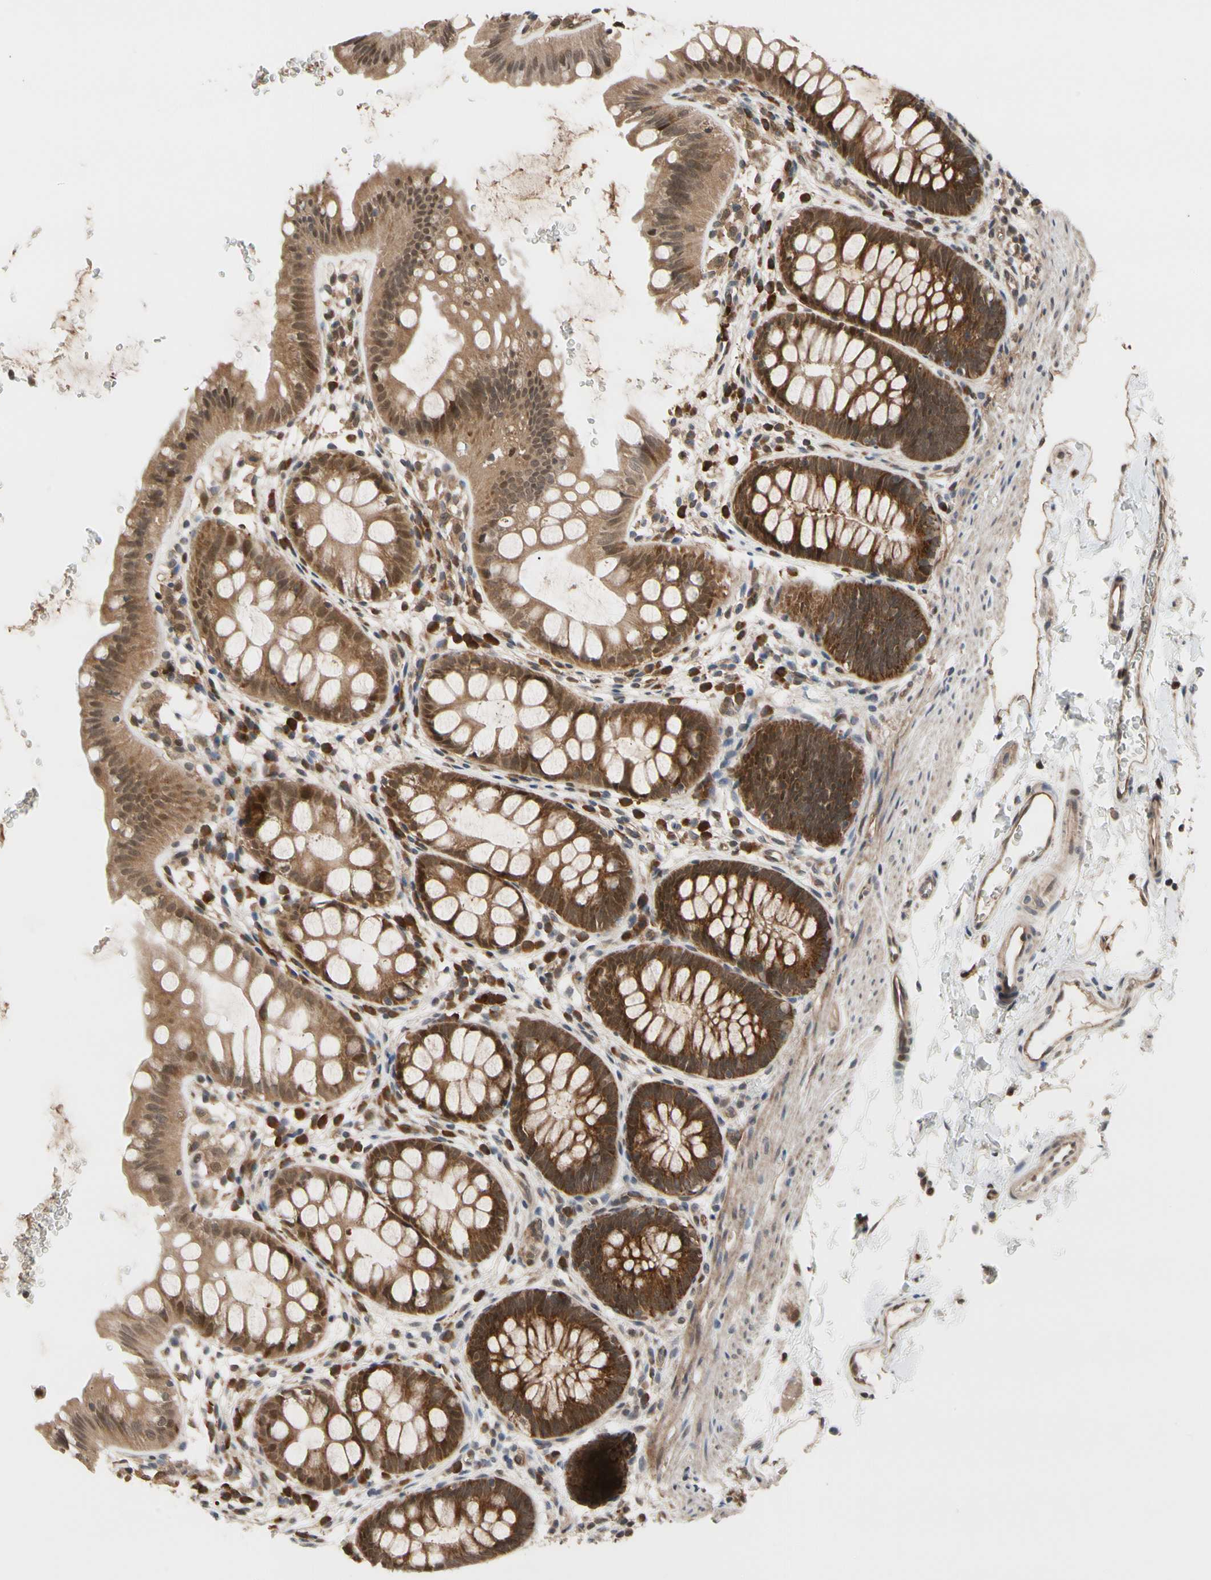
{"staining": {"intensity": "strong", "quantity": ">75%", "location": "cytoplasmic/membranous"}, "tissue": "rectum", "cell_type": "Glandular cells", "image_type": "normal", "snomed": [{"axis": "morphology", "description": "Normal tissue, NOS"}, {"axis": "topography", "description": "Rectum"}], "caption": "The image reveals a brown stain indicating the presence of a protein in the cytoplasmic/membranous of glandular cells in rectum.", "gene": "CYTIP", "patient": {"sex": "female", "age": 24}}